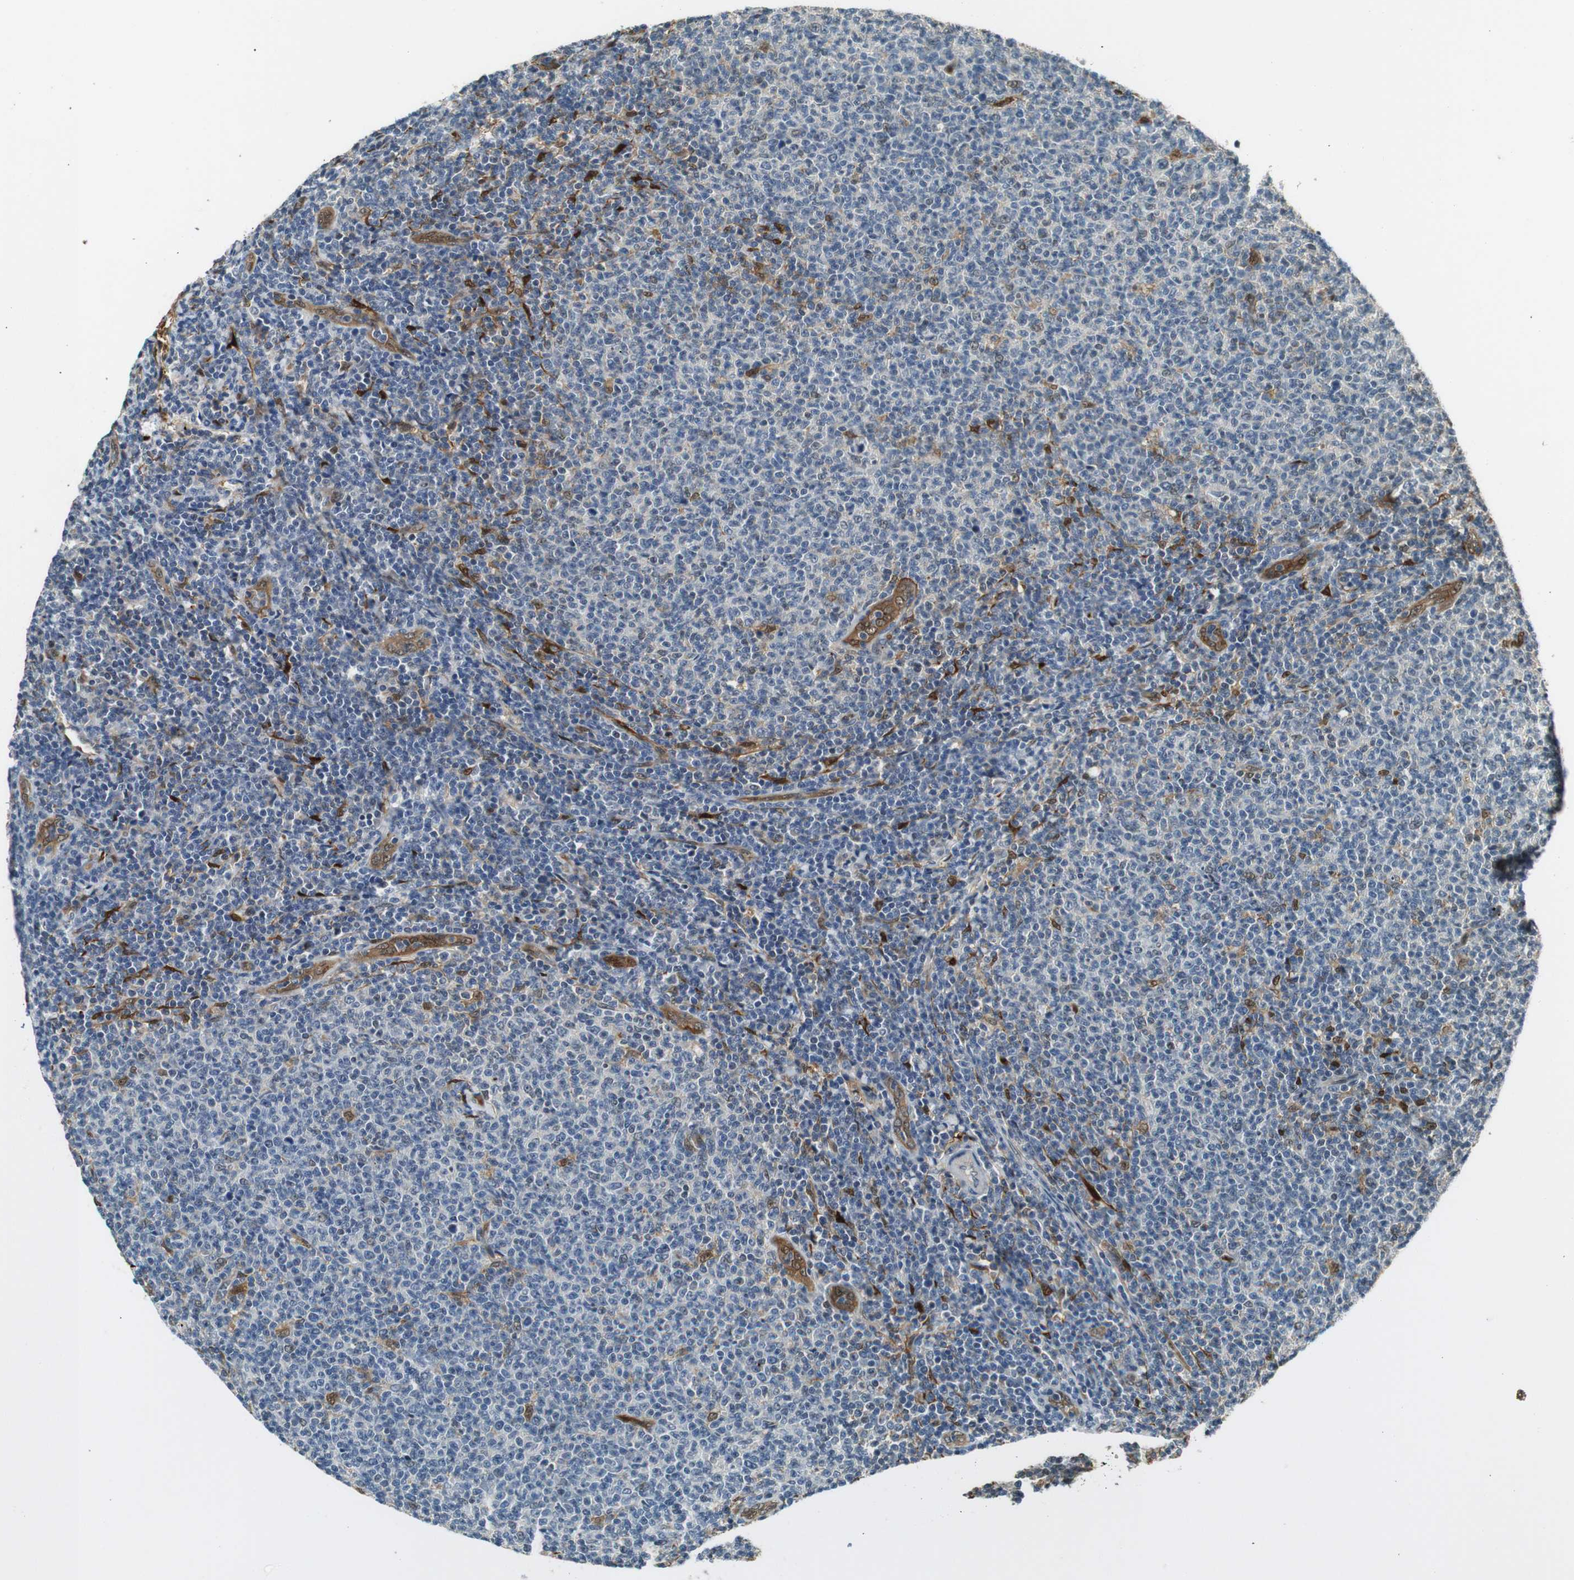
{"staining": {"intensity": "weak", "quantity": "<25%", "location": "nuclear"}, "tissue": "lymphoma", "cell_type": "Tumor cells", "image_type": "cancer", "snomed": [{"axis": "morphology", "description": "Malignant lymphoma, non-Hodgkin's type, Low grade"}, {"axis": "topography", "description": "Lymph node"}], "caption": "IHC of low-grade malignant lymphoma, non-Hodgkin's type displays no staining in tumor cells.", "gene": "LXN", "patient": {"sex": "male", "age": 66}}